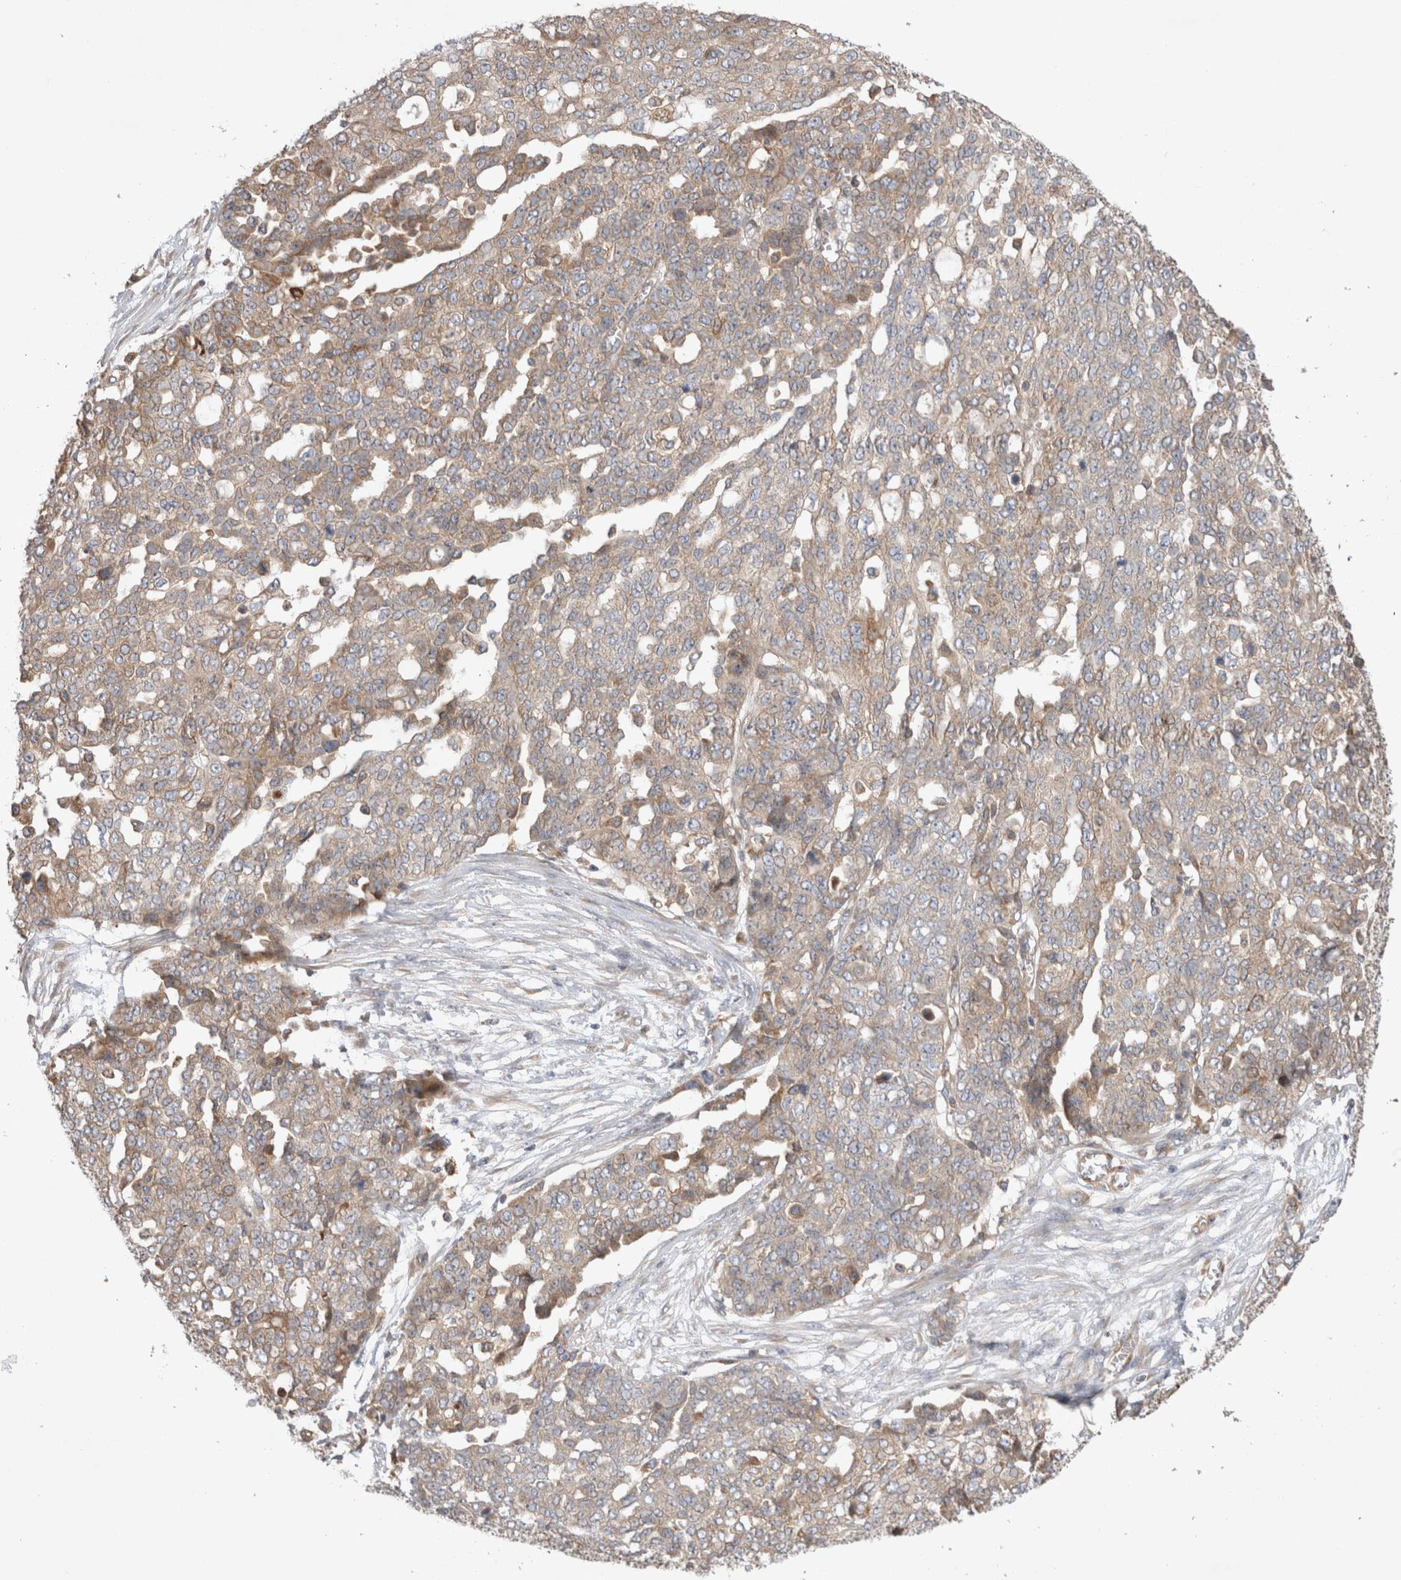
{"staining": {"intensity": "weak", "quantity": "25%-75%", "location": "cytoplasmic/membranous"}, "tissue": "ovarian cancer", "cell_type": "Tumor cells", "image_type": "cancer", "snomed": [{"axis": "morphology", "description": "Cystadenocarcinoma, serous, NOS"}, {"axis": "topography", "description": "Soft tissue"}, {"axis": "topography", "description": "Ovary"}], "caption": "Immunohistochemical staining of human serous cystadenocarcinoma (ovarian) reveals low levels of weak cytoplasmic/membranous protein positivity in approximately 25%-75% of tumor cells. The protein of interest is stained brown, and the nuclei are stained in blue (DAB IHC with brightfield microscopy, high magnification).", "gene": "PDCD10", "patient": {"sex": "female", "age": 57}}